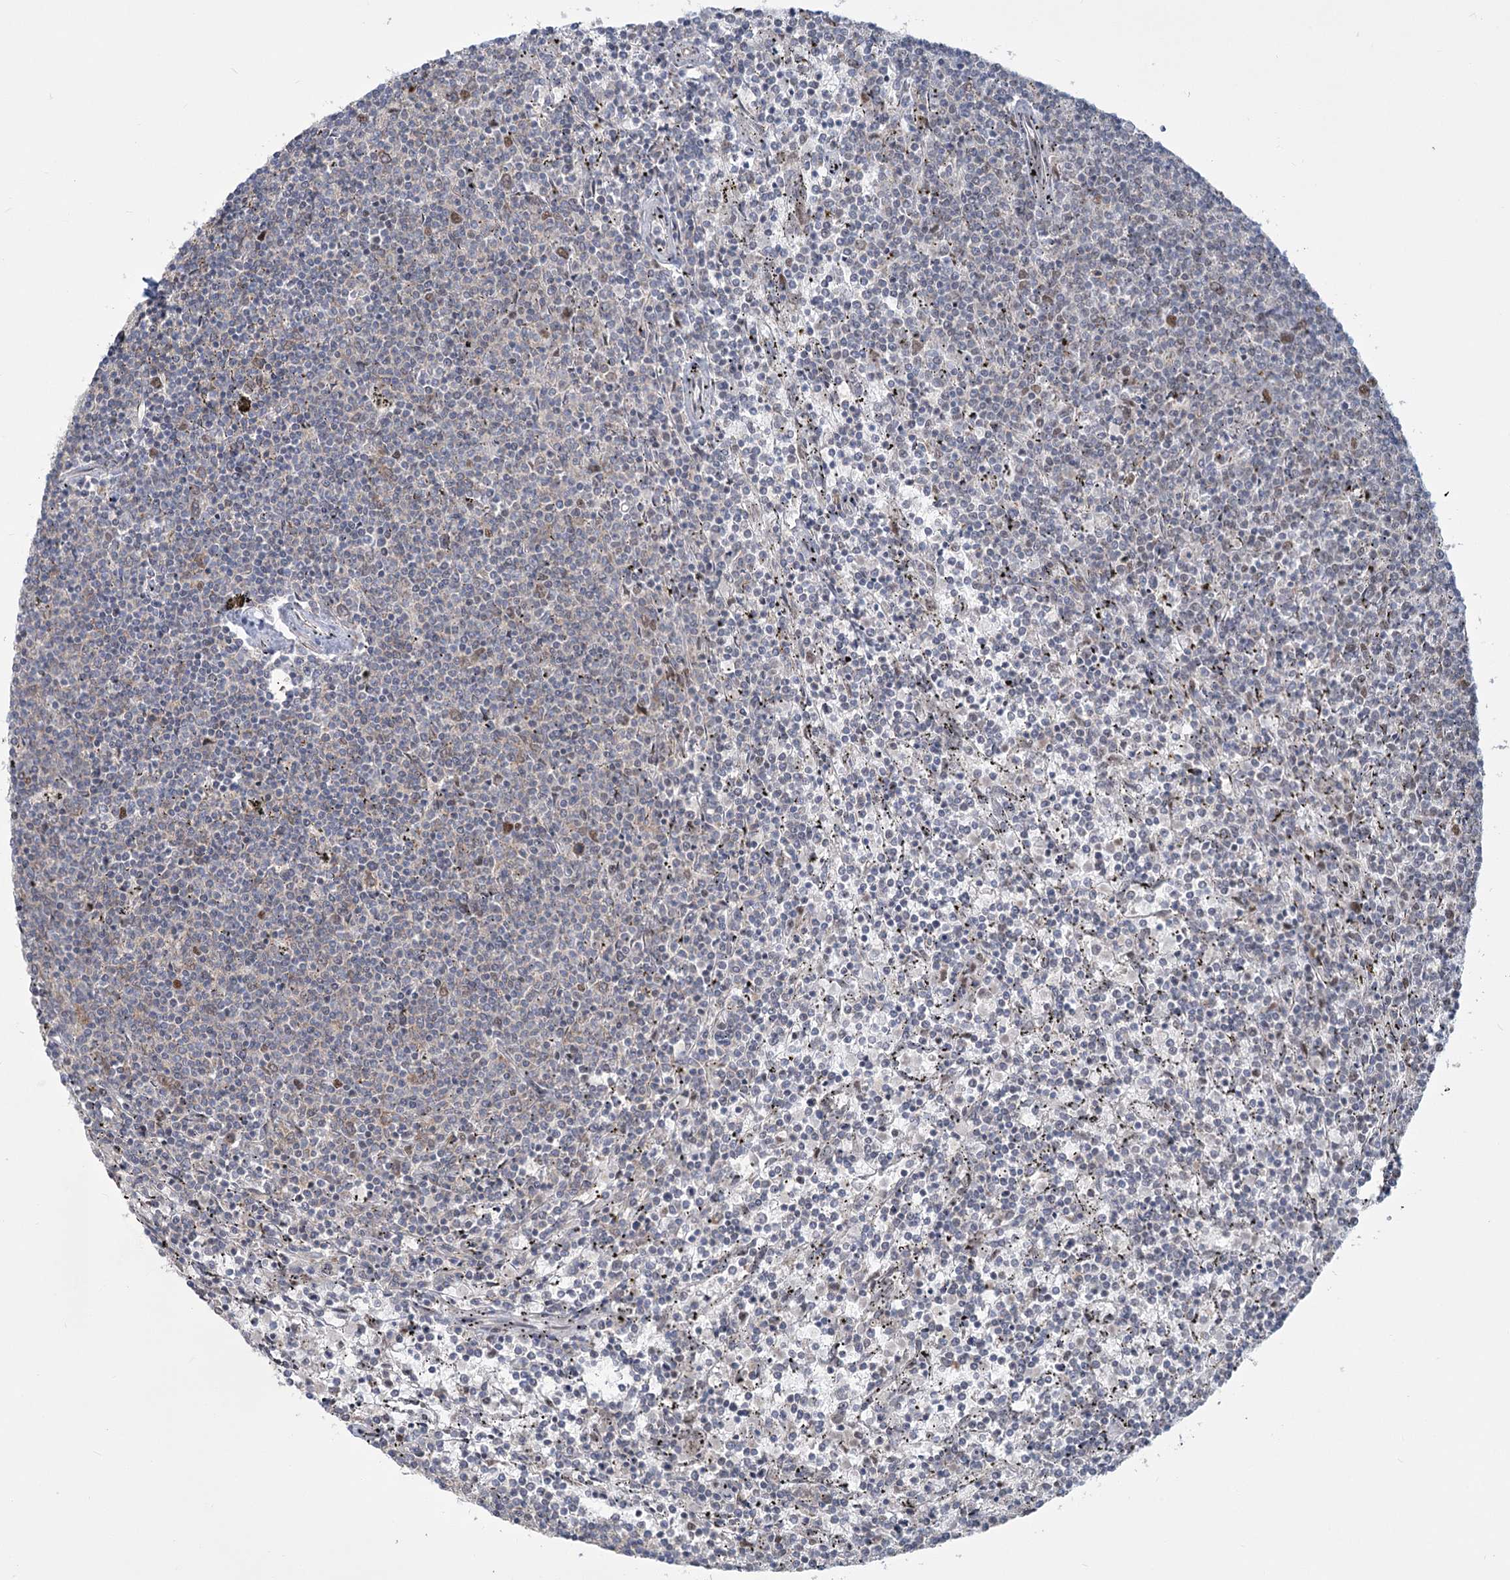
{"staining": {"intensity": "negative", "quantity": "none", "location": "none"}, "tissue": "lymphoma", "cell_type": "Tumor cells", "image_type": "cancer", "snomed": [{"axis": "morphology", "description": "Malignant lymphoma, non-Hodgkin's type, Low grade"}, {"axis": "topography", "description": "Spleen"}], "caption": "High magnification brightfield microscopy of lymphoma stained with DAB (brown) and counterstained with hematoxylin (blue): tumor cells show no significant staining.", "gene": "MTG1", "patient": {"sex": "female", "age": 50}}